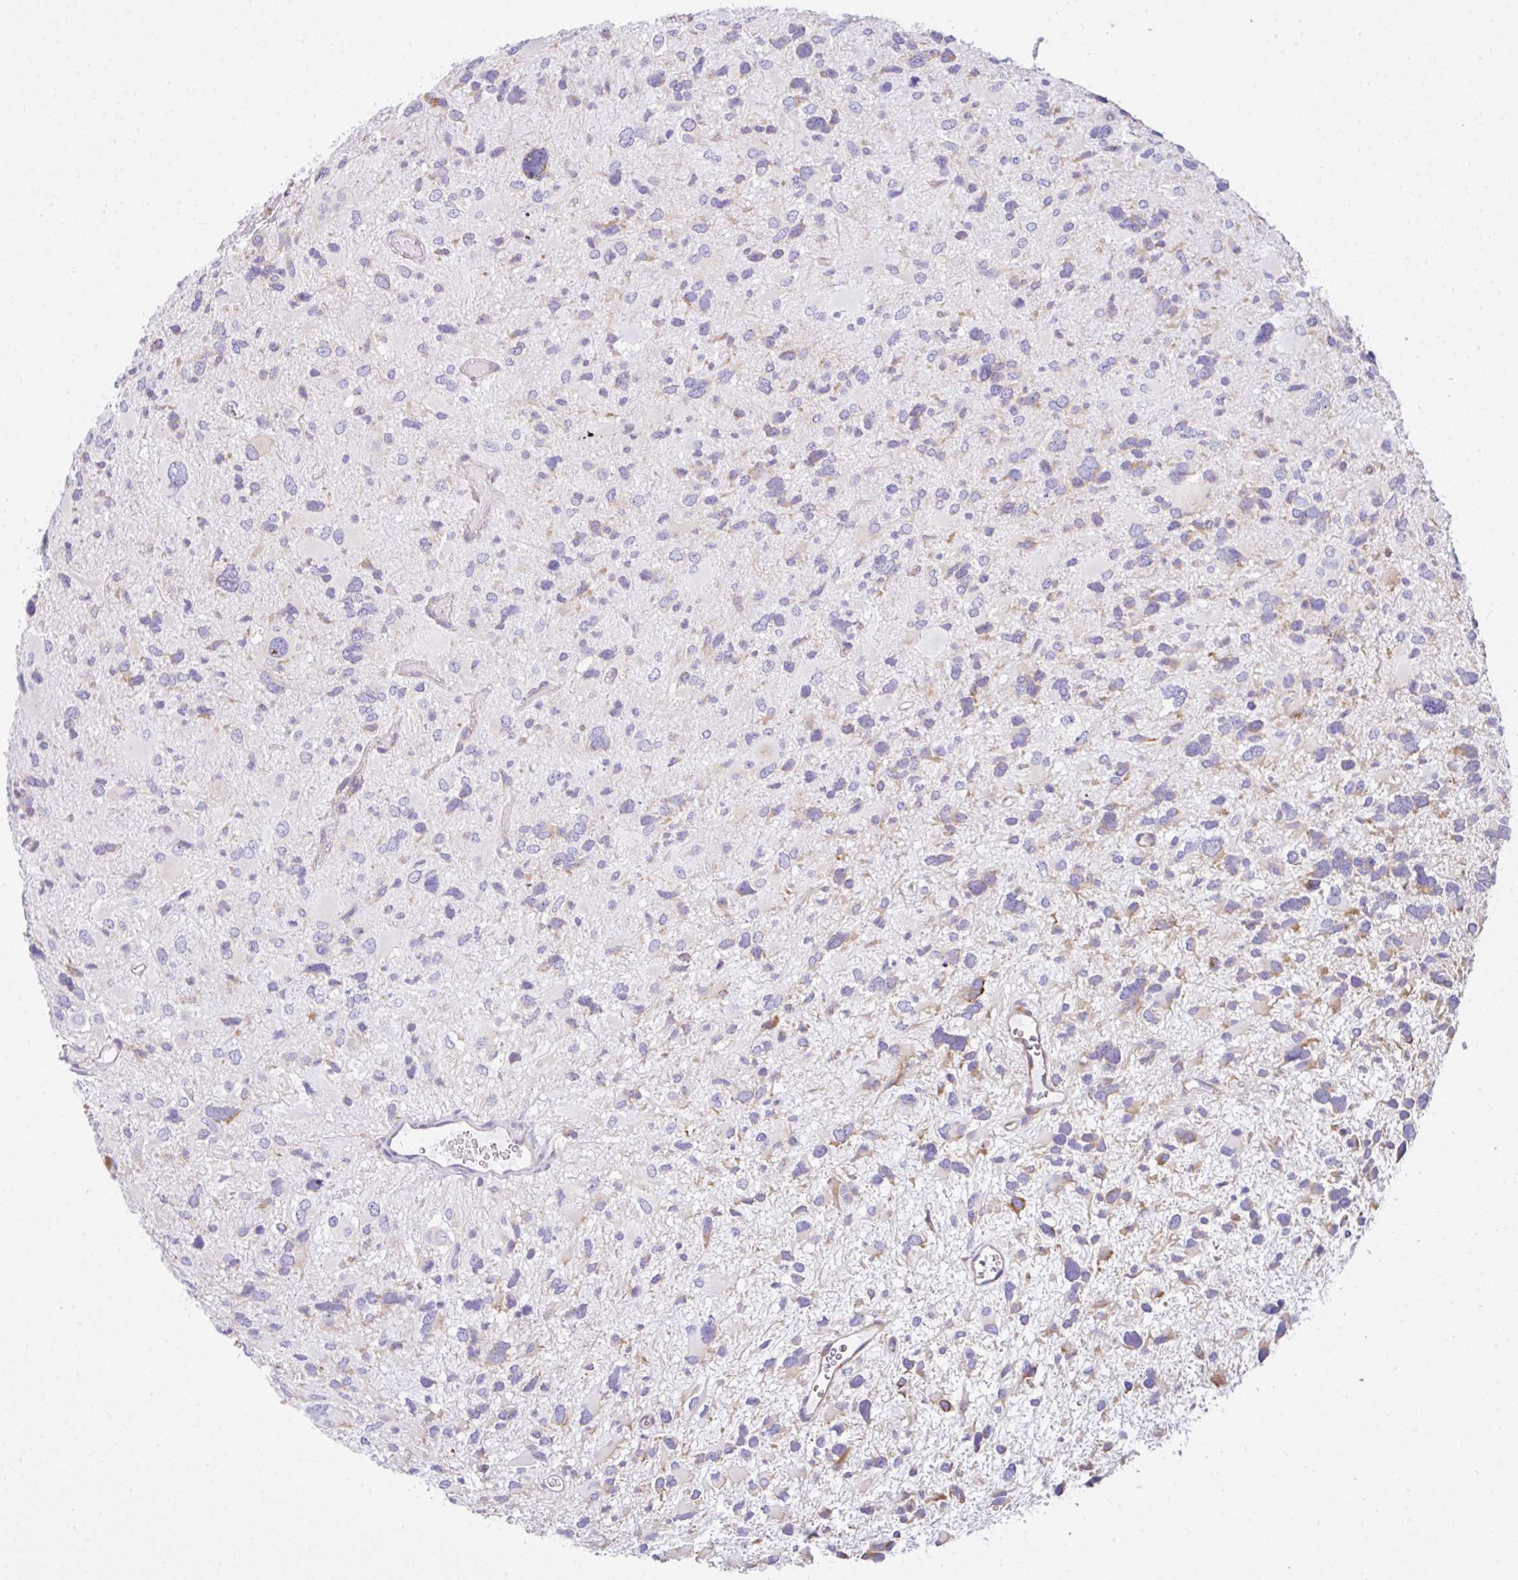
{"staining": {"intensity": "weak", "quantity": "<25%", "location": "cytoplasmic/membranous"}, "tissue": "glioma", "cell_type": "Tumor cells", "image_type": "cancer", "snomed": [{"axis": "morphology", "description": "Glioma, malignant, High grade"}, {"axis": "topography", "description": "Brain"}], "caption": "There is no significant positivity in tumor cells of glioma.", "gene": "GFPT2", "patient": {"sex": "female", "age": 11}}